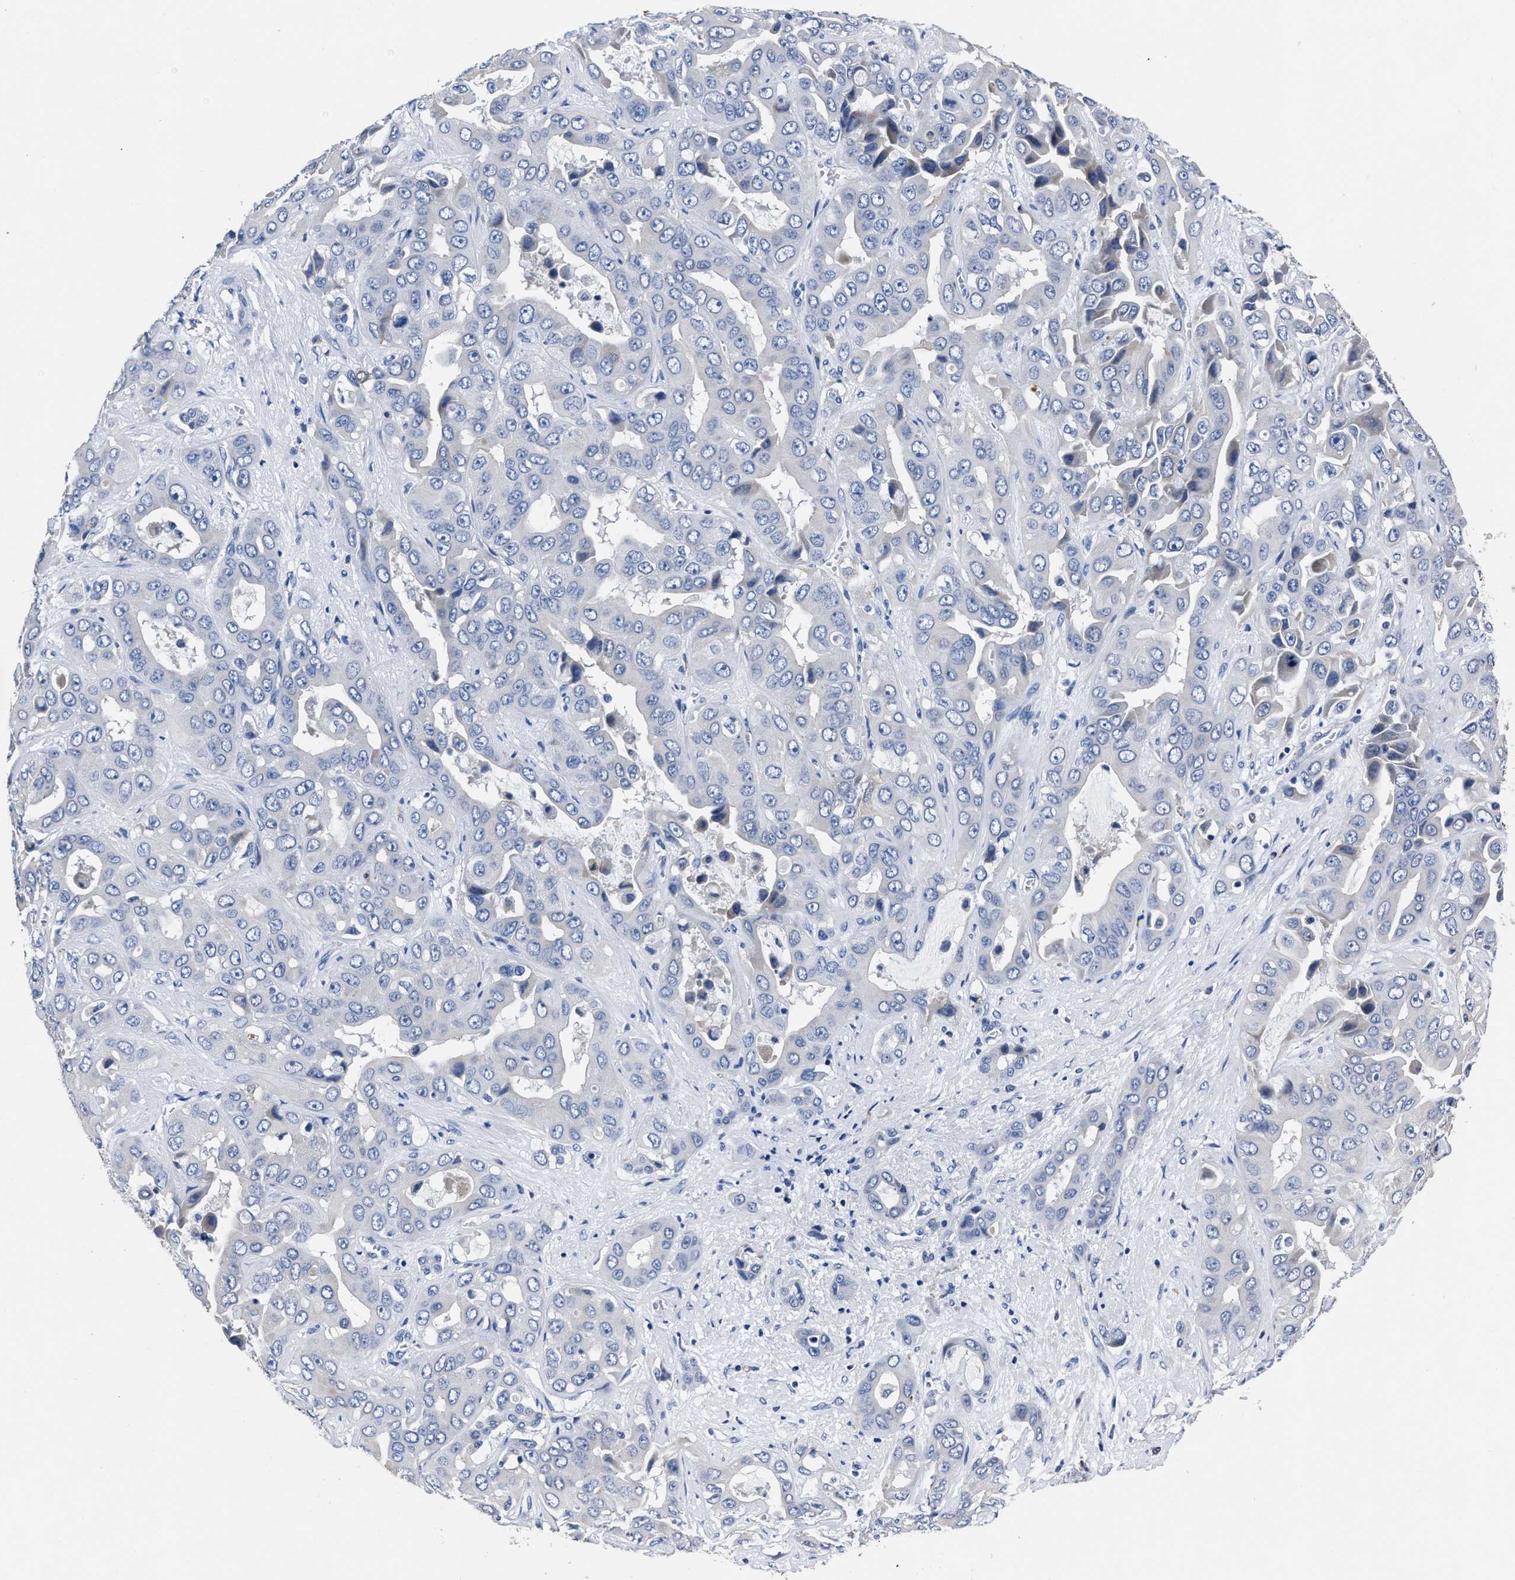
{"staining": {"intensity": "negative", "quantity": "none", "location": "none"}, "tissue": "liver cancer", "cell_type": "Tumor cells", "image_type": "cancer", "snomed": [{"axis": "morphology", "description": "Cholangiocarcinoma"}, {"axis": "topography", "description": "Liver"}], "caption": "The photomicrograph demonstrates no staining of tumor cells in liver cholangiocarcinoma.", "gene": "MOV10L1", "patient": {"sex": "female", "age": 52}}